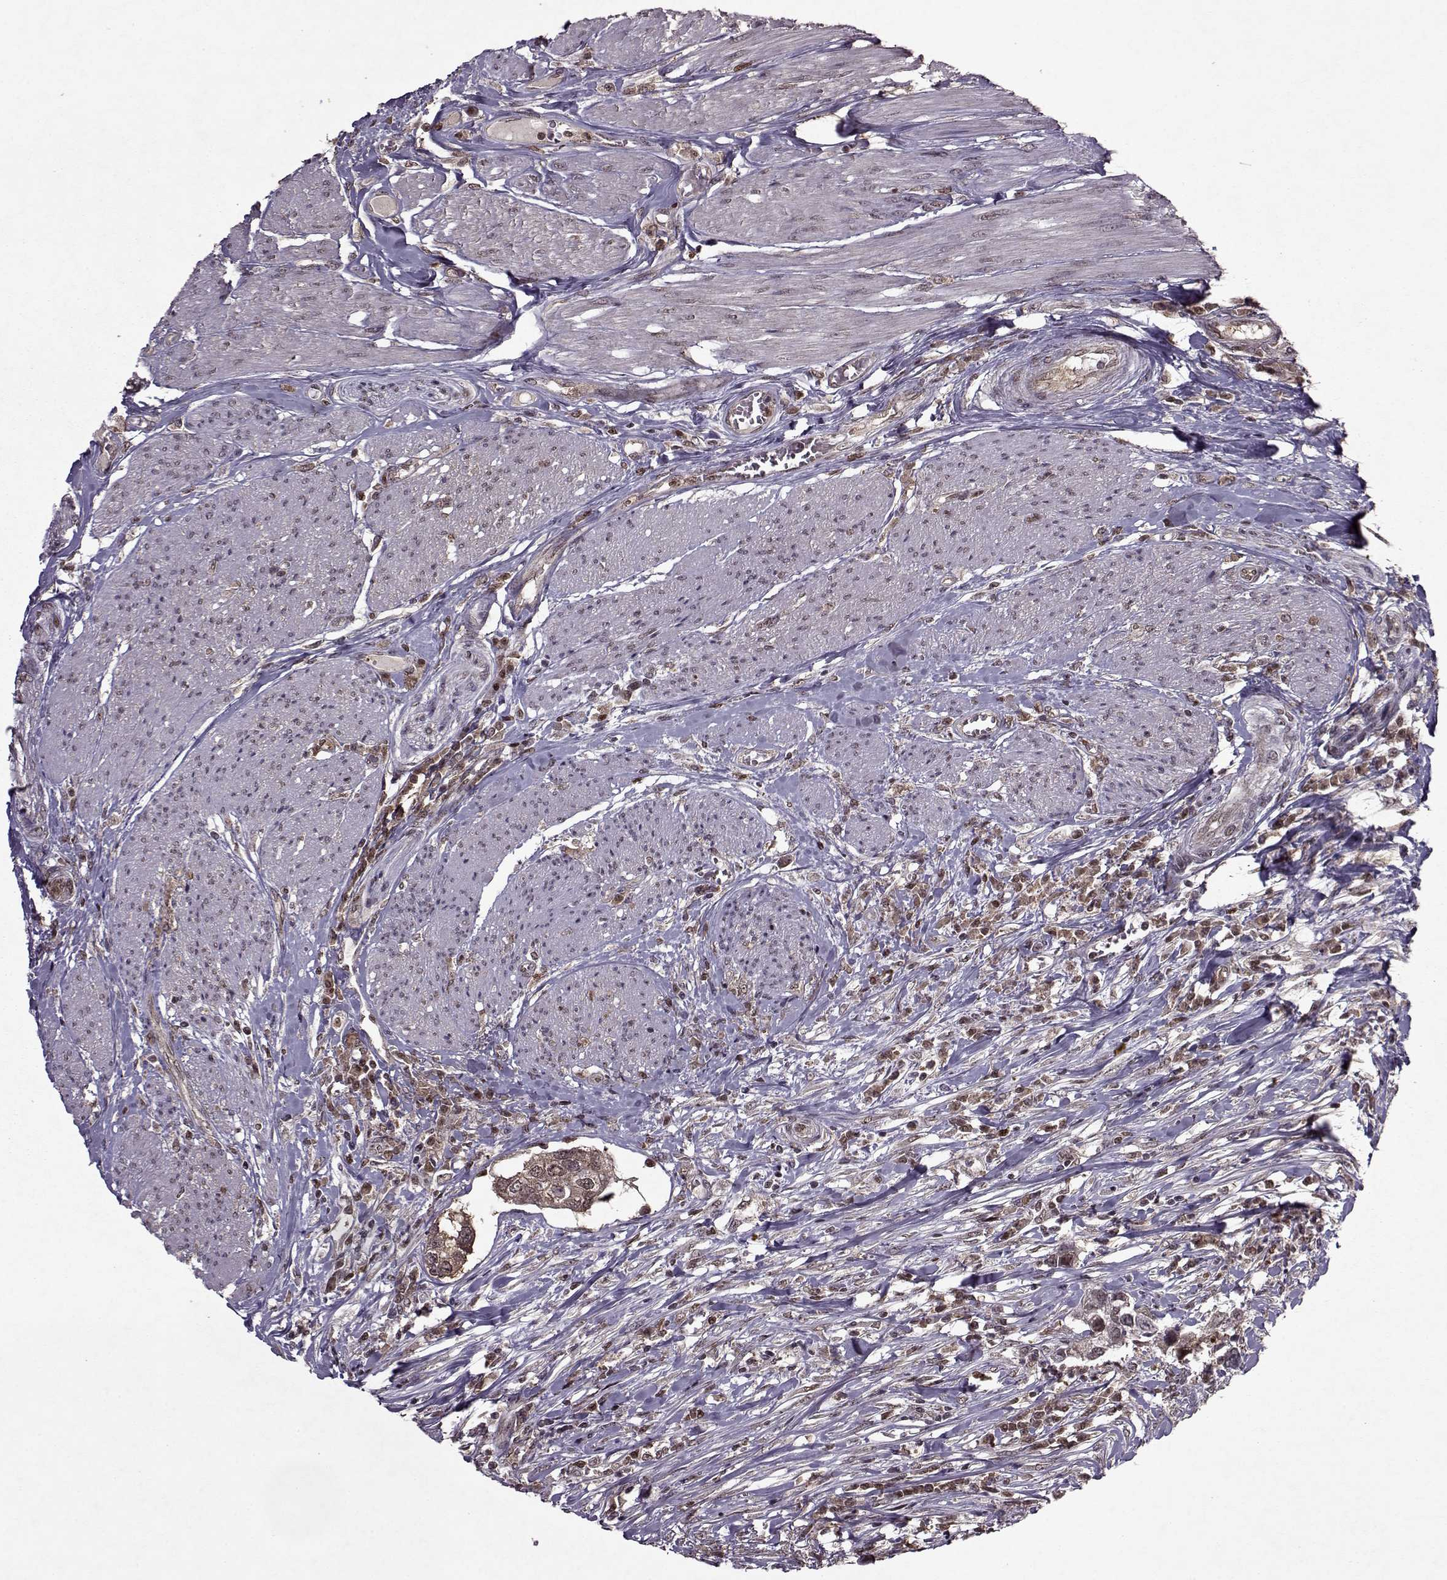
{"staining": {"intensity": "moderate", "quantity": ">75%", "location": "cytoplasmic/membranous"}, "tissue": "urothelial cancer", "cell_type": "Tumor cells", "image_type": "cancer", "snomed": [{"axis": "morphology", "description": "Urothelial carcinoma, NOS"}, {"axis": "morphology", "description": "Urothelial carcinoma, High grade"}, {"axis": "topography", "description": "Urinary bladder"}], "caption": "Protein expression analysis of transitional cell carcinoma reveals moderate cytoplasmic/membranous positivity in approximately >75% of tumor cells. Using DAB (3,3'-diaminobenzidine) (brown) and hematoxylin (blue) stains, captured at high magnification using brightfield microscopy.", "gene": "PSMA7", "patient": {"sex": "male", "age": 63}}